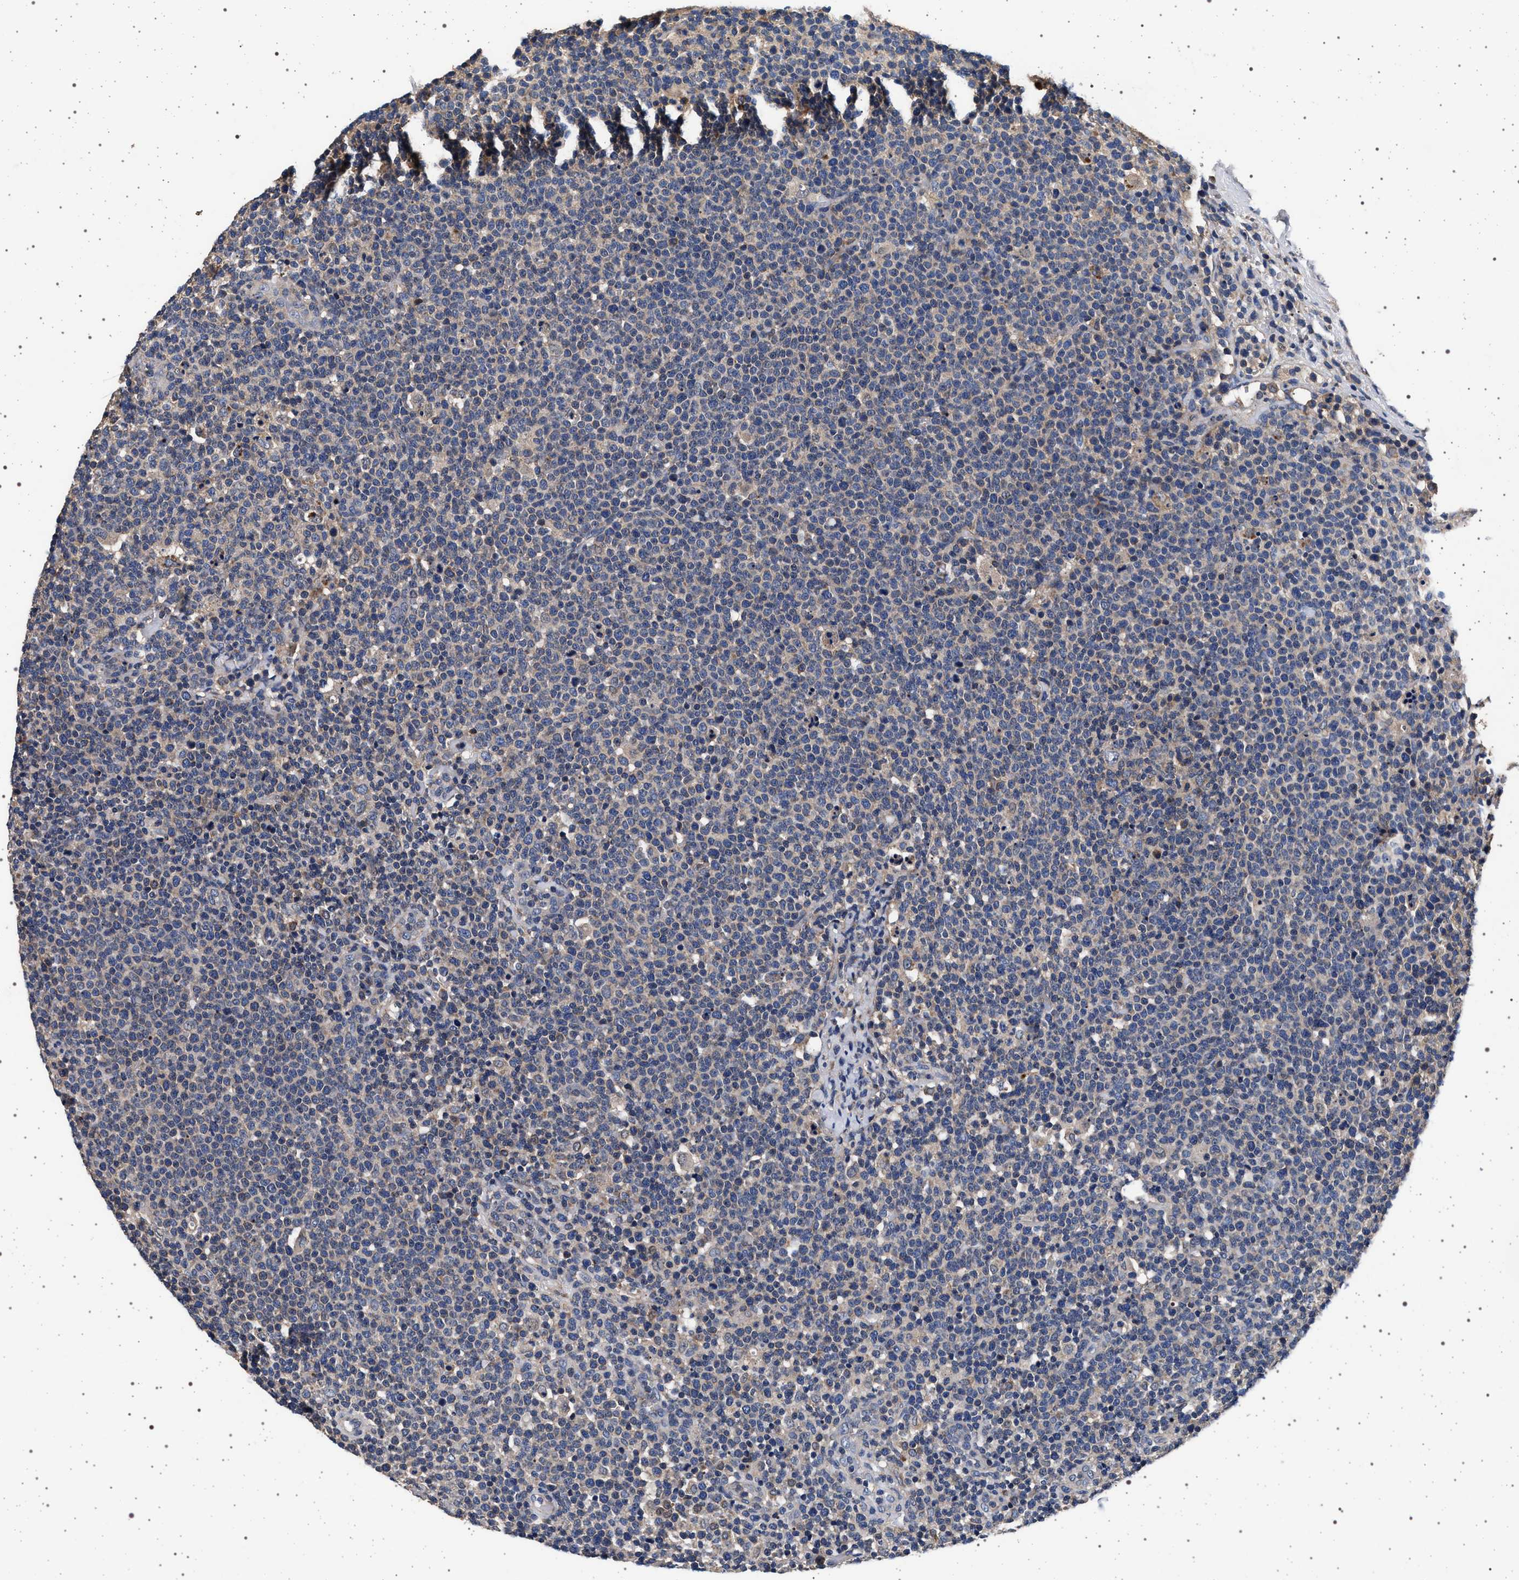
{"staining": {"intensity": "weak", "quantity": "<25%", "location": "cytoplasmic/membranous"}, "tissue": "lymphoma", "cell_type": "Tumor cells", "image_type": "cancer", "snomed": [{"axis": "morphology", "description": "Malignant lymphoma, non-Hodgkin's type, High grade"}, {"axis": "topography", "description": "Lymph node"}], "caption": "A histopathology image of human high-grade malignant lymphoma, non-Hodgkin's type is negative for staining in tumor cells.", "gene": "MAP3K2", "patient": {"sex": "male", "age": 61}}